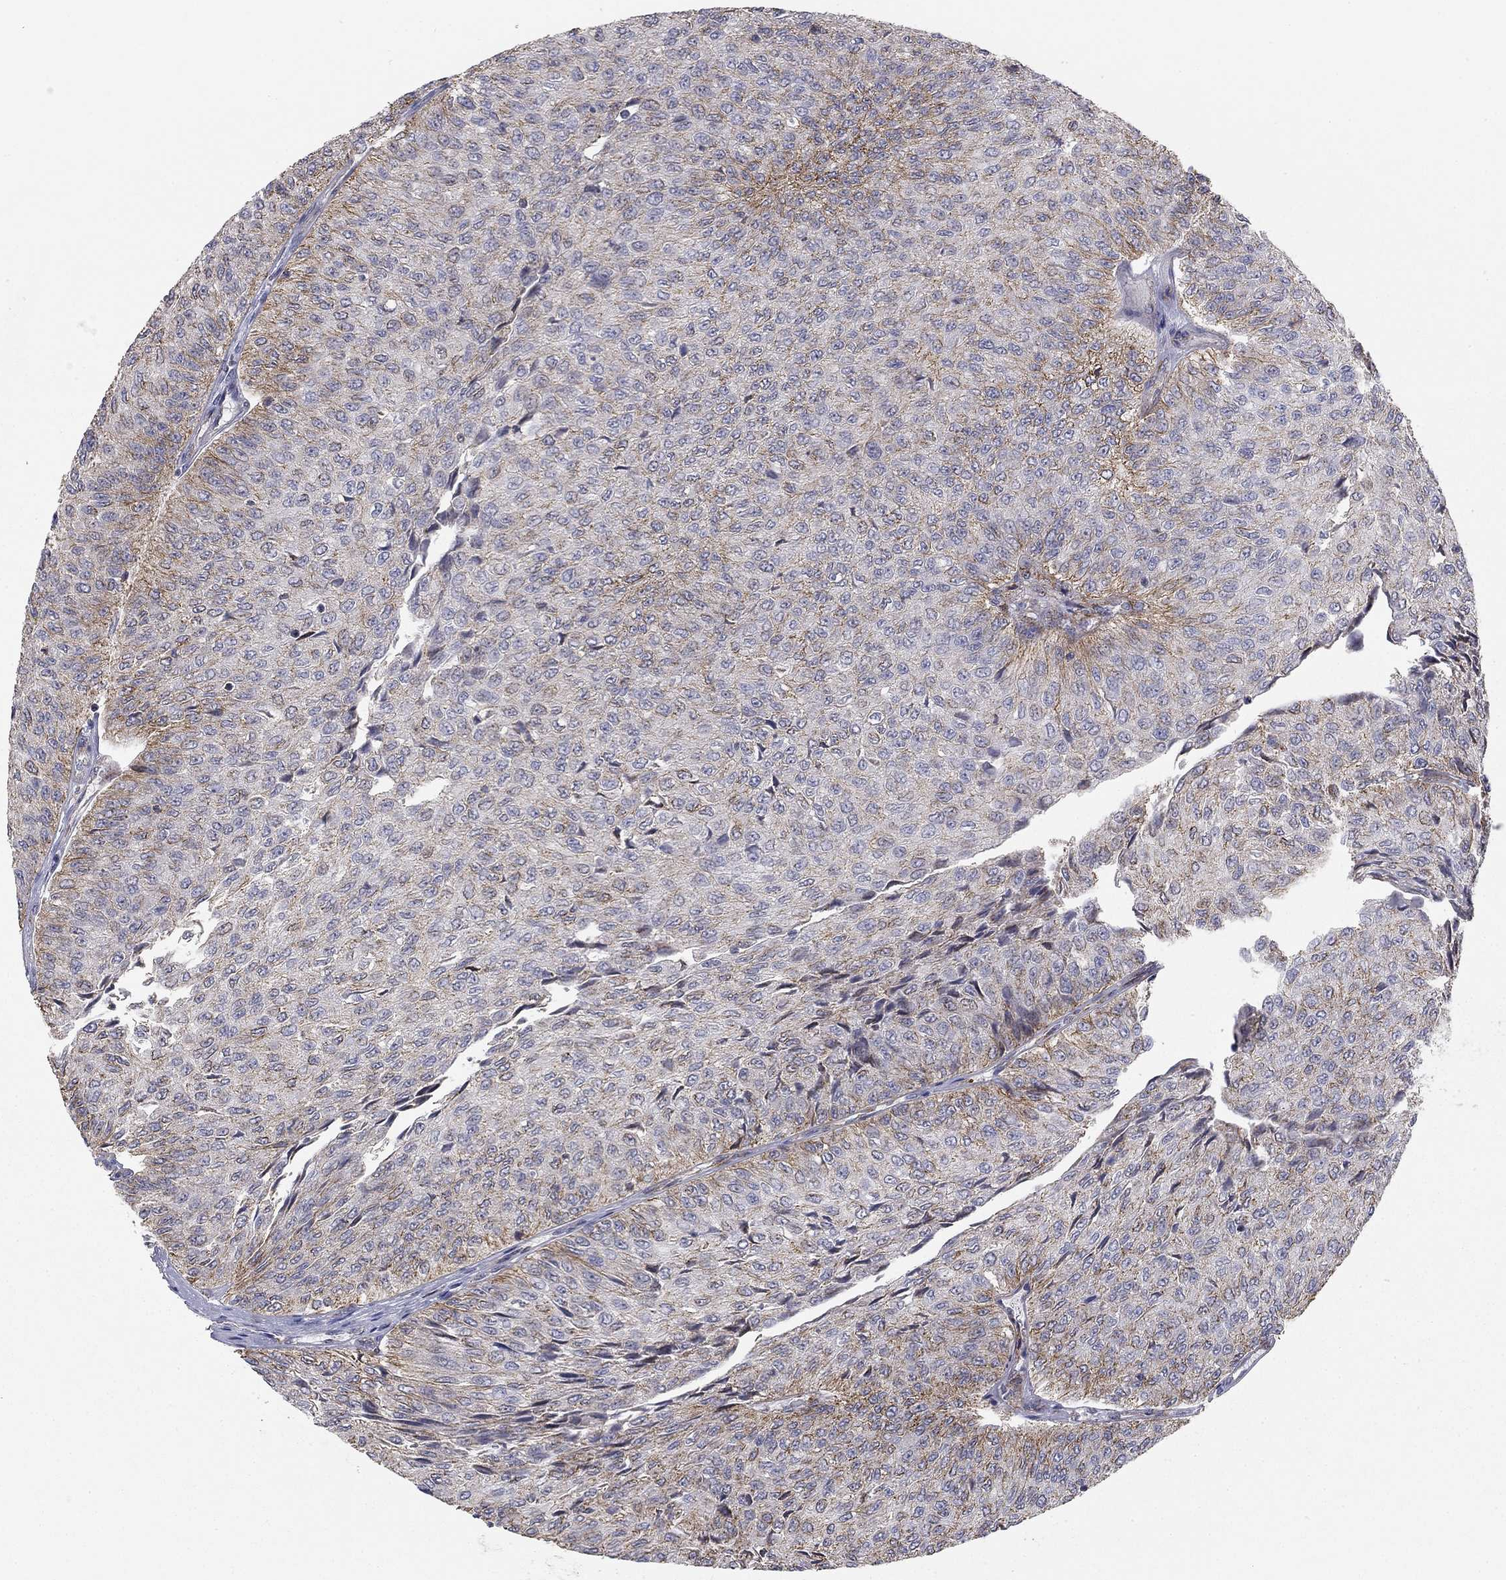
{"staining": {"intensity": "moderate", "quantity": "<25%", "location": "cytoplasmic/membranous"}, "tissue": "urothelial cancer", "cell_type": "Tumor cells", "image_type": "cancer", "snomed": [{"axis": "morphology", "description": "Urothelial carcinoma, Low grade"}, {"axis": "topography", "description": "Urinary bladder"}], "caption": "Immunohistochemistry (IHC) staining of low-grade urothelial carcinoma, which shows low levels of moderate cytoplasmic/membranous positivity in about <25% of tumor cells indicating moderate cytoplasmic/membranous protein positivity. The staining was performed using DAB (brown) for protein detection and nuclei were counterstained in hematoxylin (blue).", "gene": "SEPTIN3", "patient": {"sex": "male", "age": 78}}